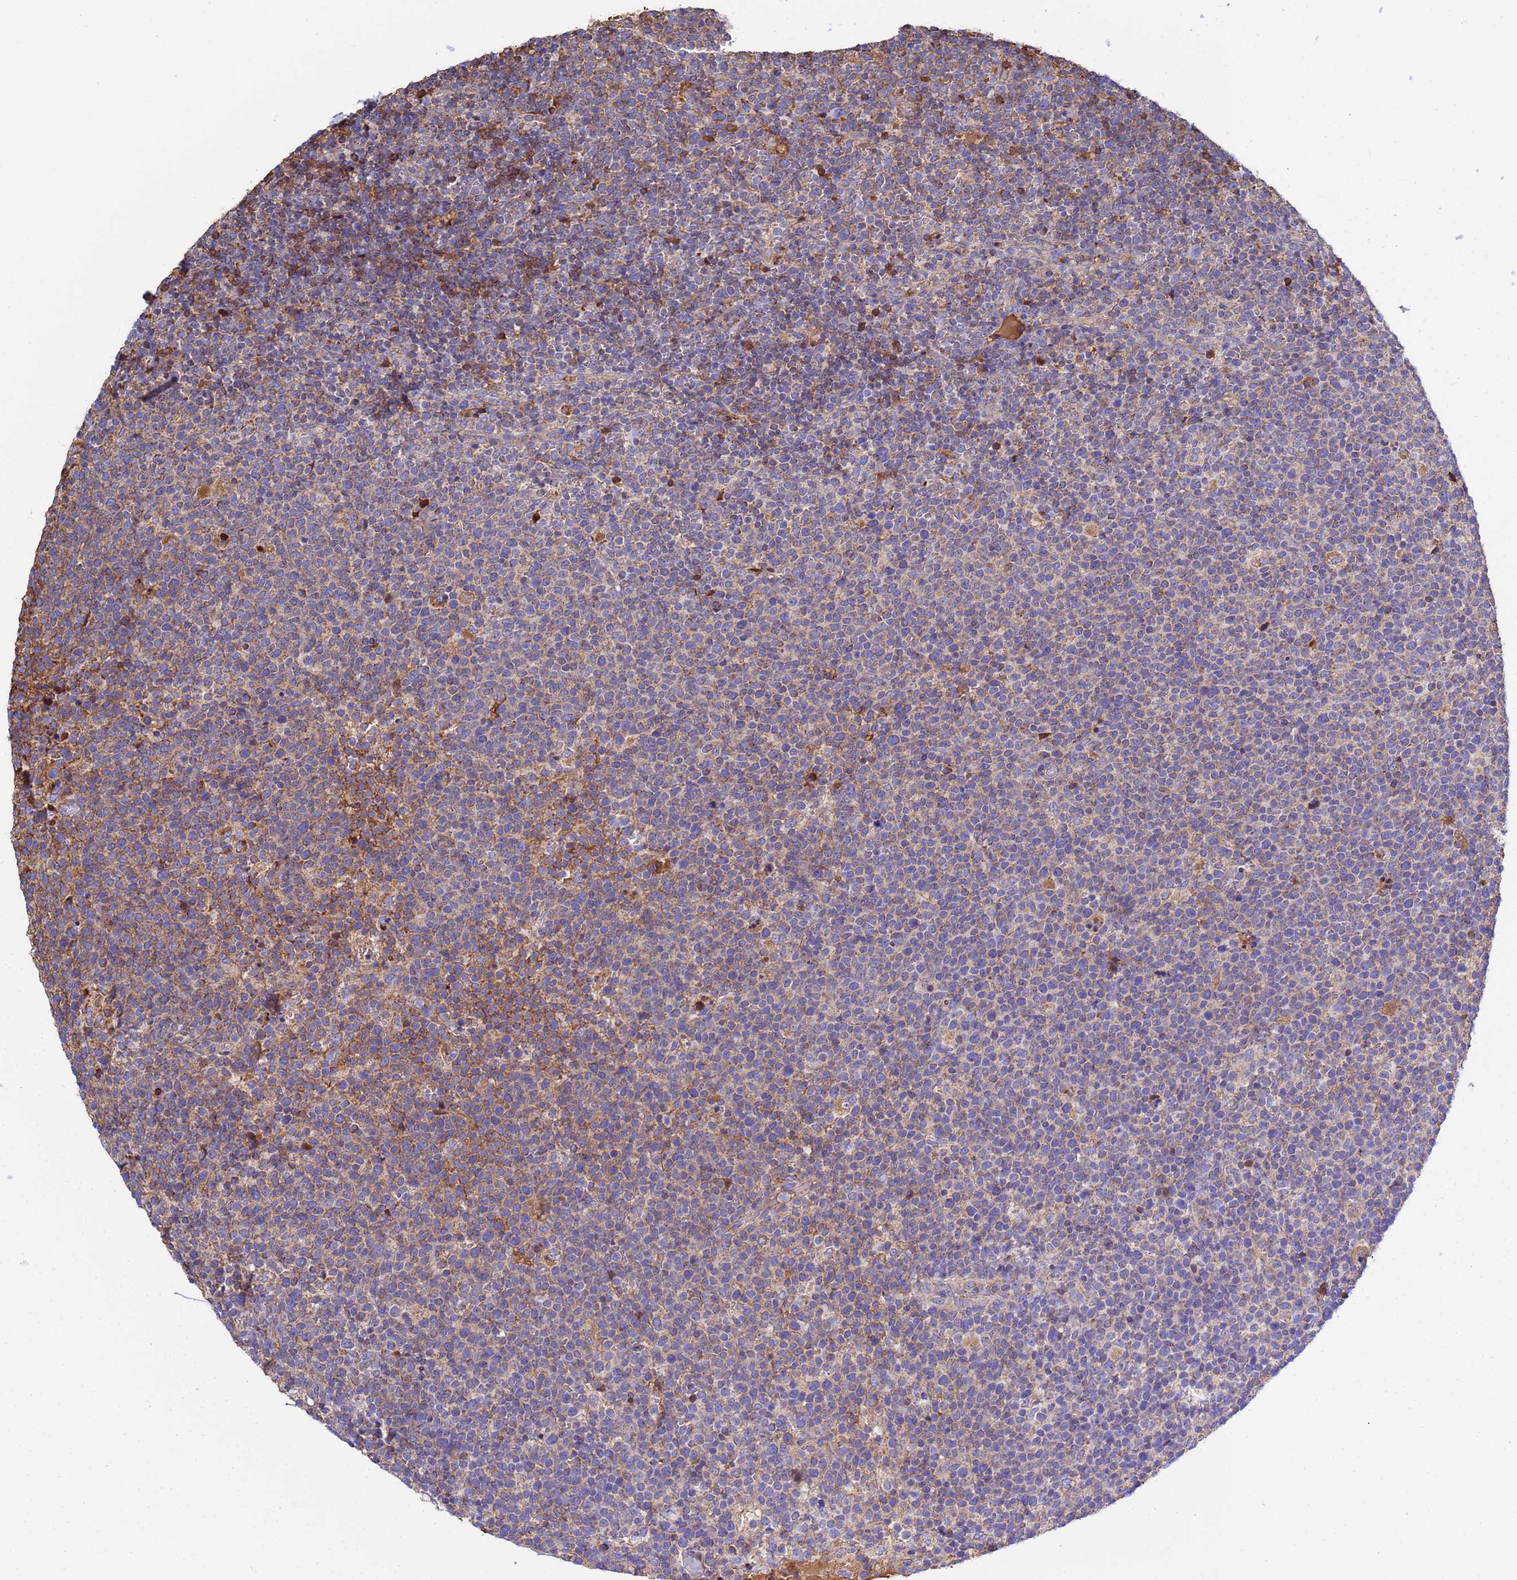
{"staining": {"intensity": "weak", "quantity": "25%-75%", "location": "cytoplasmic/membranous"}, "tissue": "lymphoma", "cell_type": "Tumor cells", "image_type": "cancer", "snomed": [{"axis": "morphology", "description": "Malignant lymphoma, non-Hodgkin's type, High grade"}, {"axis": "topography", "description": "Lymph node"}], "caption": "This micrograph demonstrates immunohistochemistry staining of malignant lymphoma, non-Hodgkin's type (high-grade), with low weak cytoplasmic/membranous staining in about 25%-75% of tumor cells.", "gene": "GLUD1", "patient": {"sex": "male", "age": 61}}